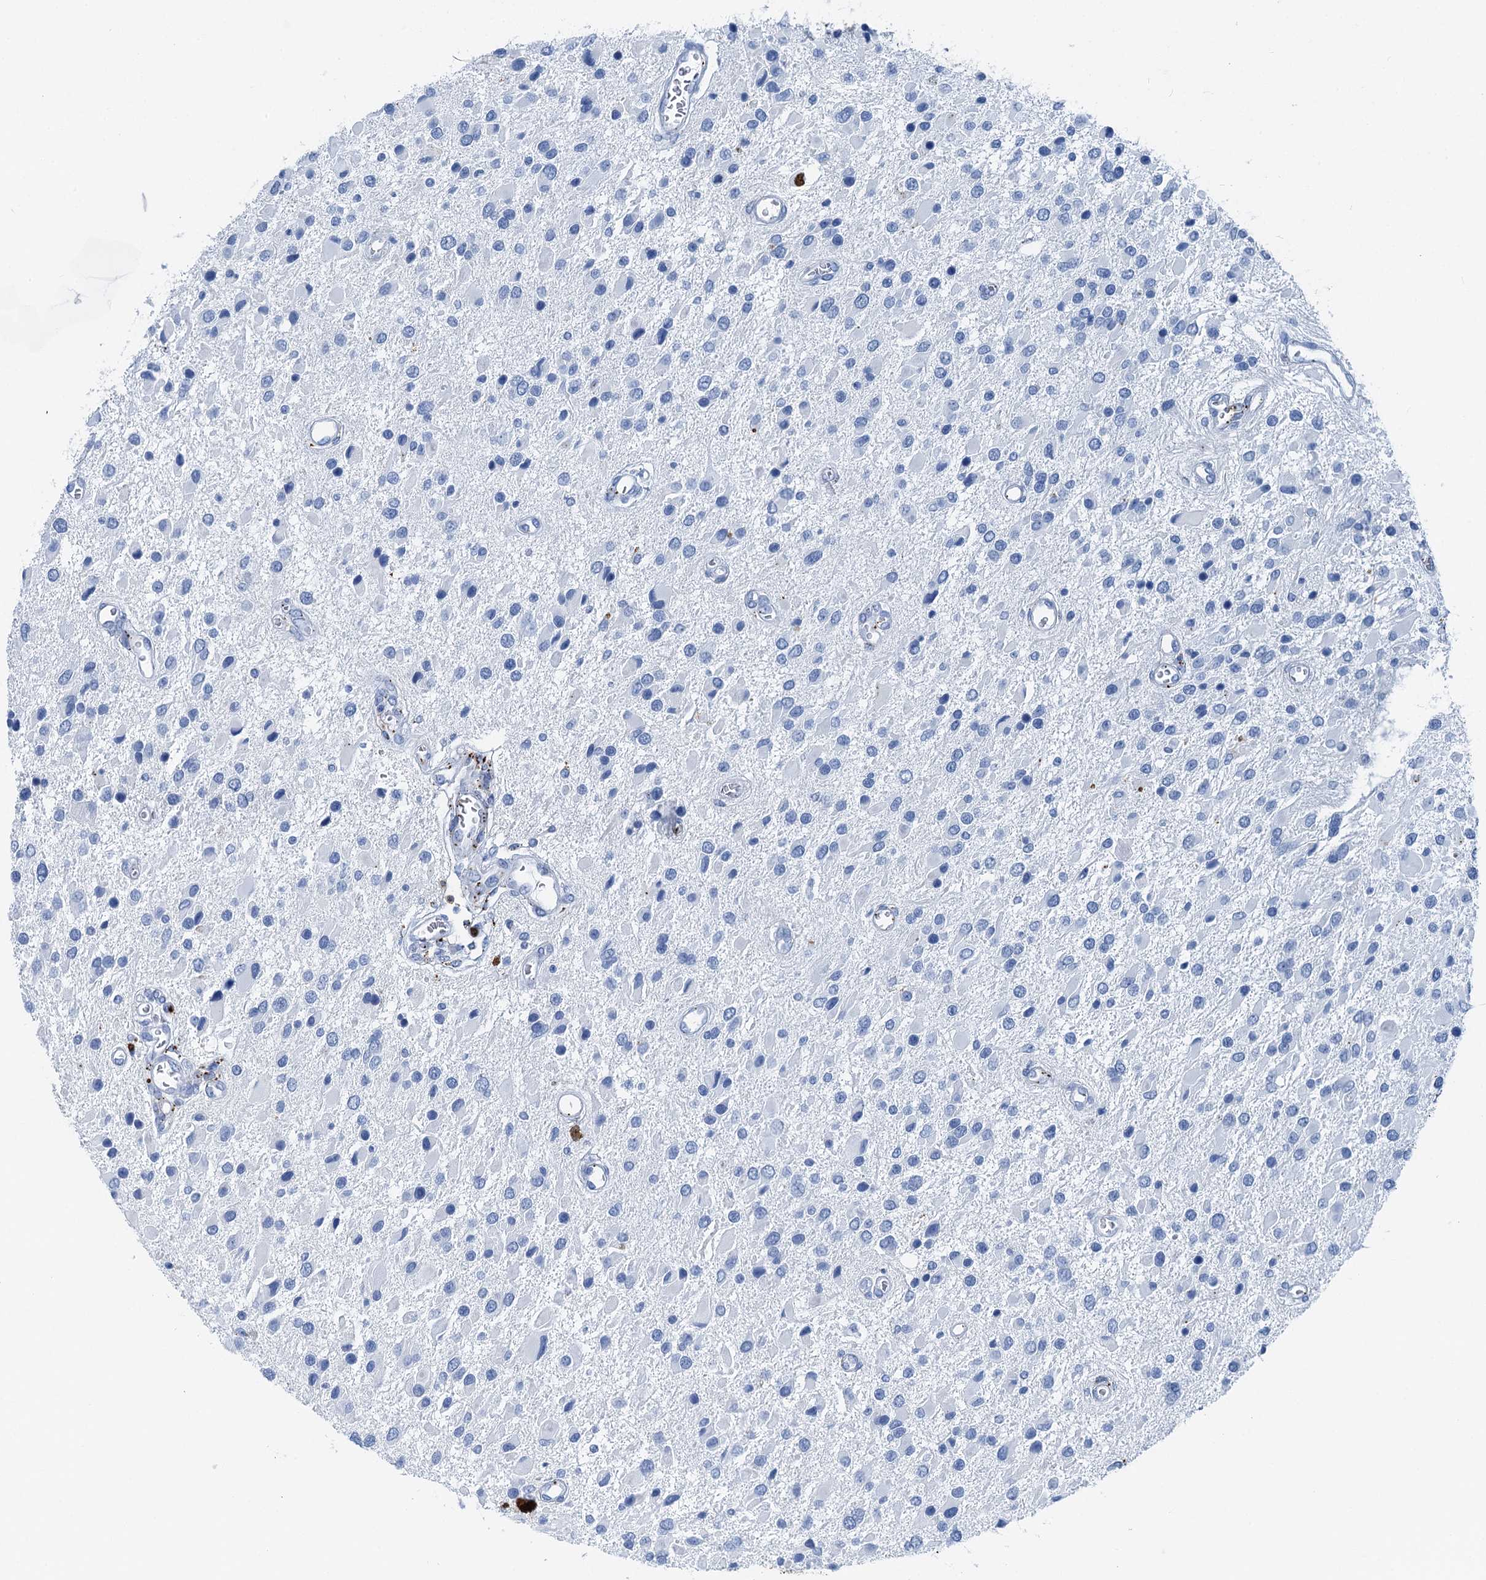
{"staining": {"intensity": "negative", "quantity": "none", "location": "none"}, "tissue": "glioma", "cell_type": "Tumor cells", "image_type": "cancer", "snomed": [{"axis": "morphology", "description": "Glioma, malignant, High grade"}, {"axis": "topography", "description": "Brain"}], "caption": "Histopathology image shows no significant protein staining in tumor cells of glioma. (Stains: DAB (3,3'-diaminobenzidine) immunohistochemistry with hematoxylin counter stain, Microscopy: brightfield microscopy at high magnification).", "gene": "PLAC8", "patient": {"sex": "male", "age": 53}}